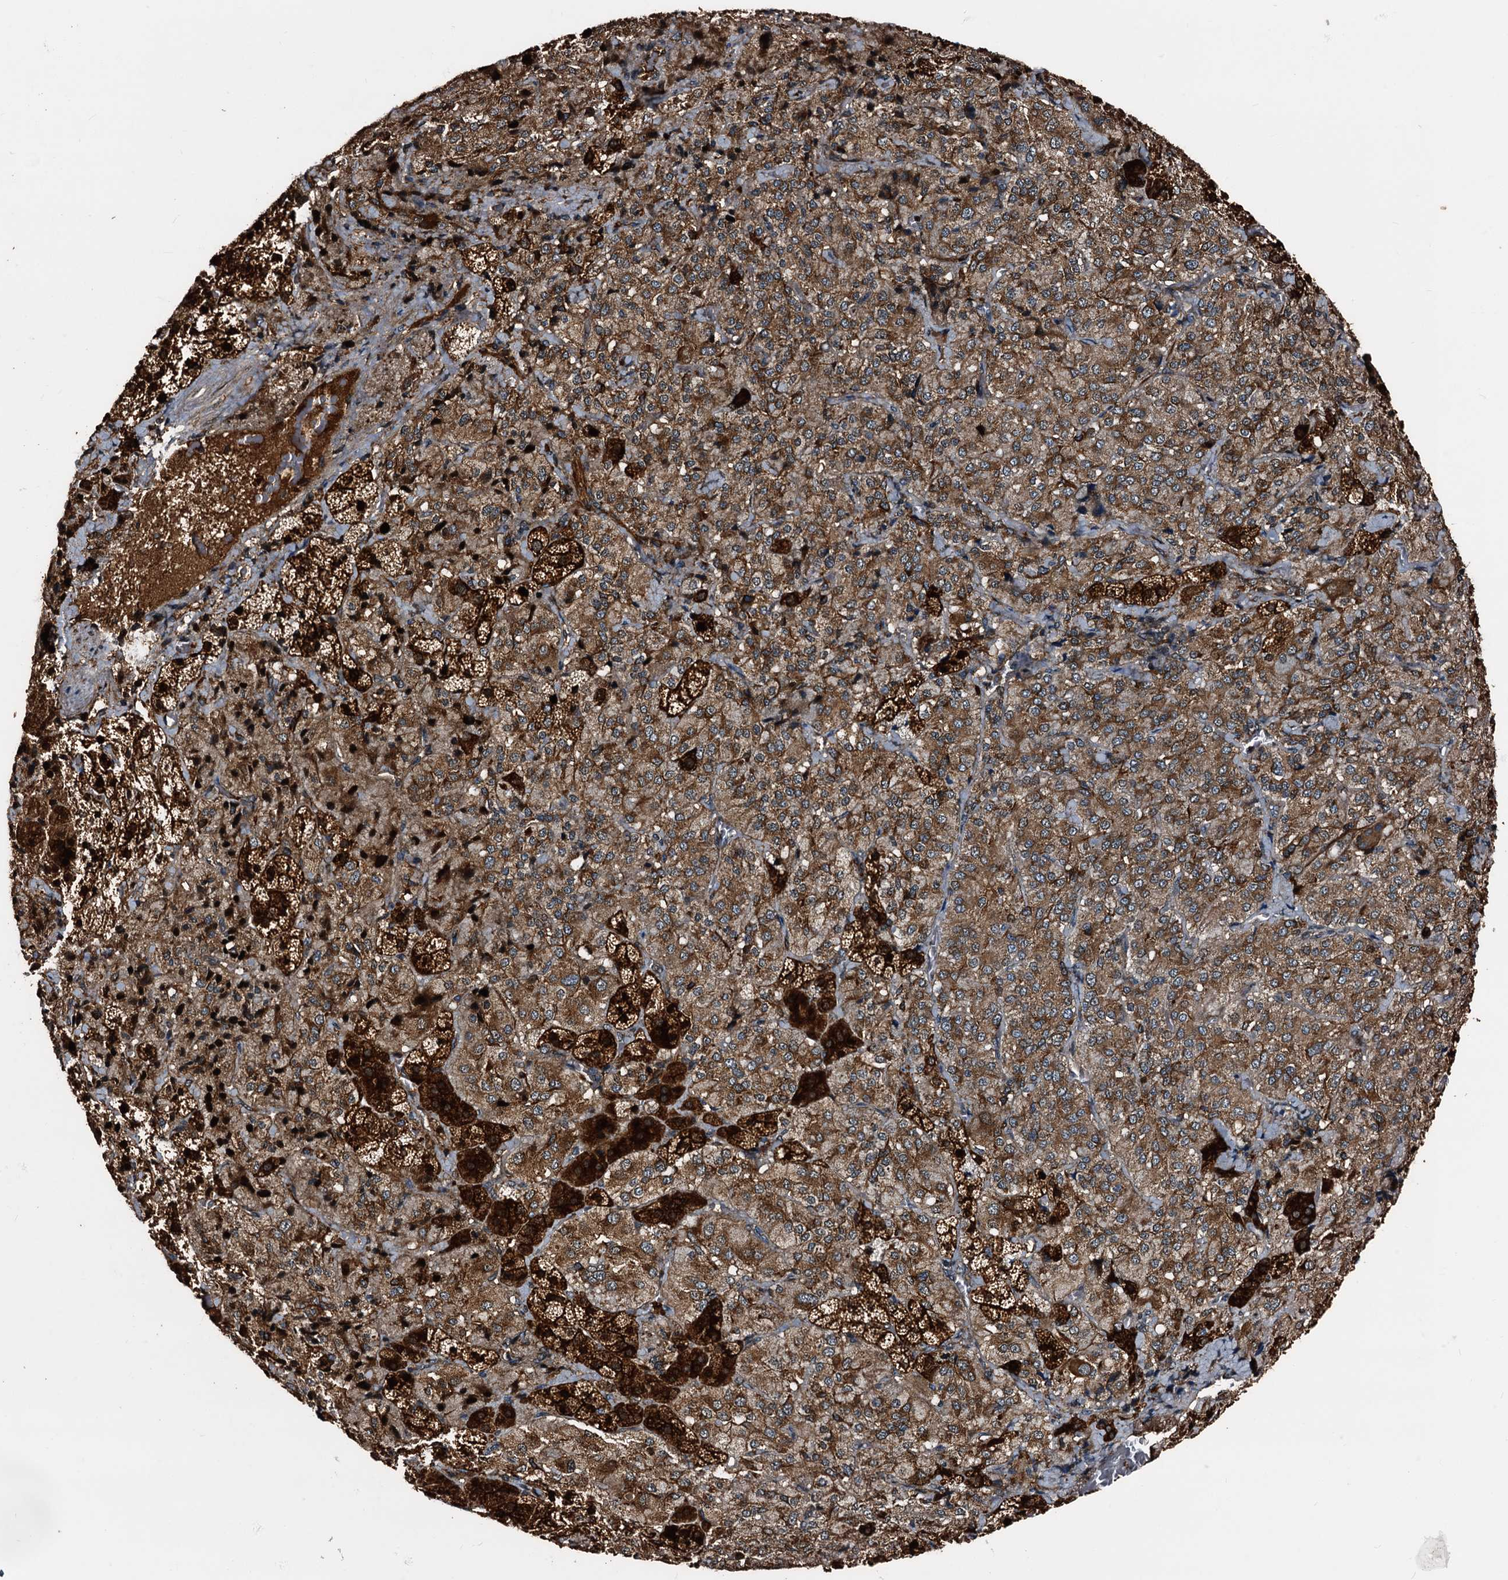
{"staining": {"intensity": "strong", "quantity": ">75%", "location": "cytoplasmic/membranous"}, "tissue": "adrenal gland", "cell_type": "Glandular cells", "image_type": "normal", "snomed": [{"axis": "morphology", "description": "Normal tissue, NOS"}, {"axis": "topography", "description": "Adrenal gland"}], "caption": "IHC photomicrograph of normal adrenal gland: adrenal gland stained using immunohistochemistry reveals high levels of strong protein expression localized specifically in the cytoplasmic/membranous of glandular cells, appearing as a cytoplasmic/membranous brown color.", "gene": "PEX5", "patient": {"sex": "female", "age": 44}}